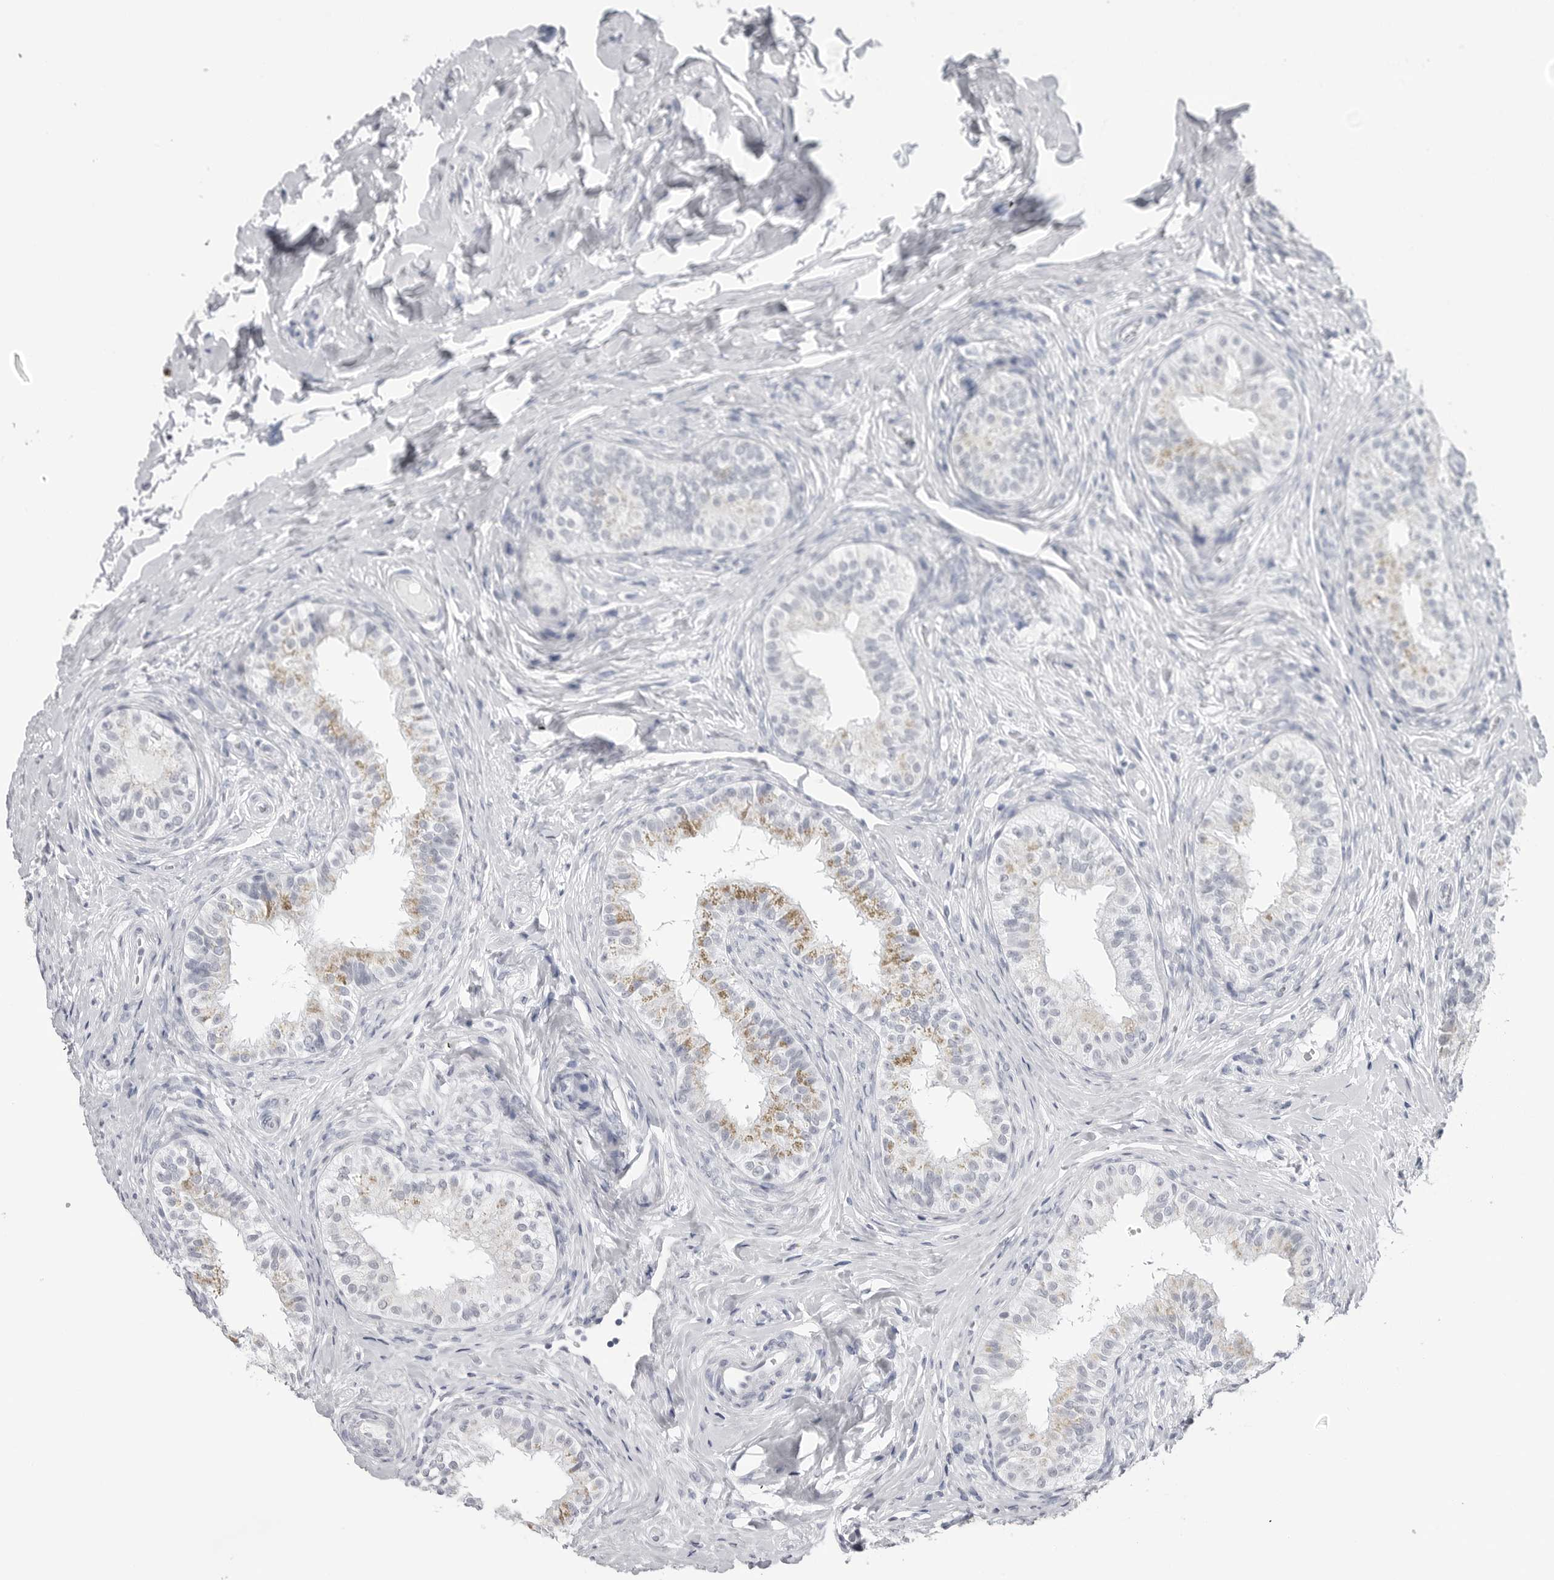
{"staining": {"intensity": "negative", "quantity": "none", "location": "none"}, "tissue": "epididymis", "cell_type": "Glandular cells", "image_type": "normal", "snomed": [{"axis": "morphology", "description": "Normal tissue, NOS"}, {"axis": "topography", "description": "Epididymis"}], "caption": "The image shows no significant positivity in glandular cells of epididymis. (Brightfield microscopy of DAB (3,3'-diaminobenzidine) immunohistochemistry at high magnification).", "gene": "PGA3", "patient": {"sex": "male", "age": 49}}